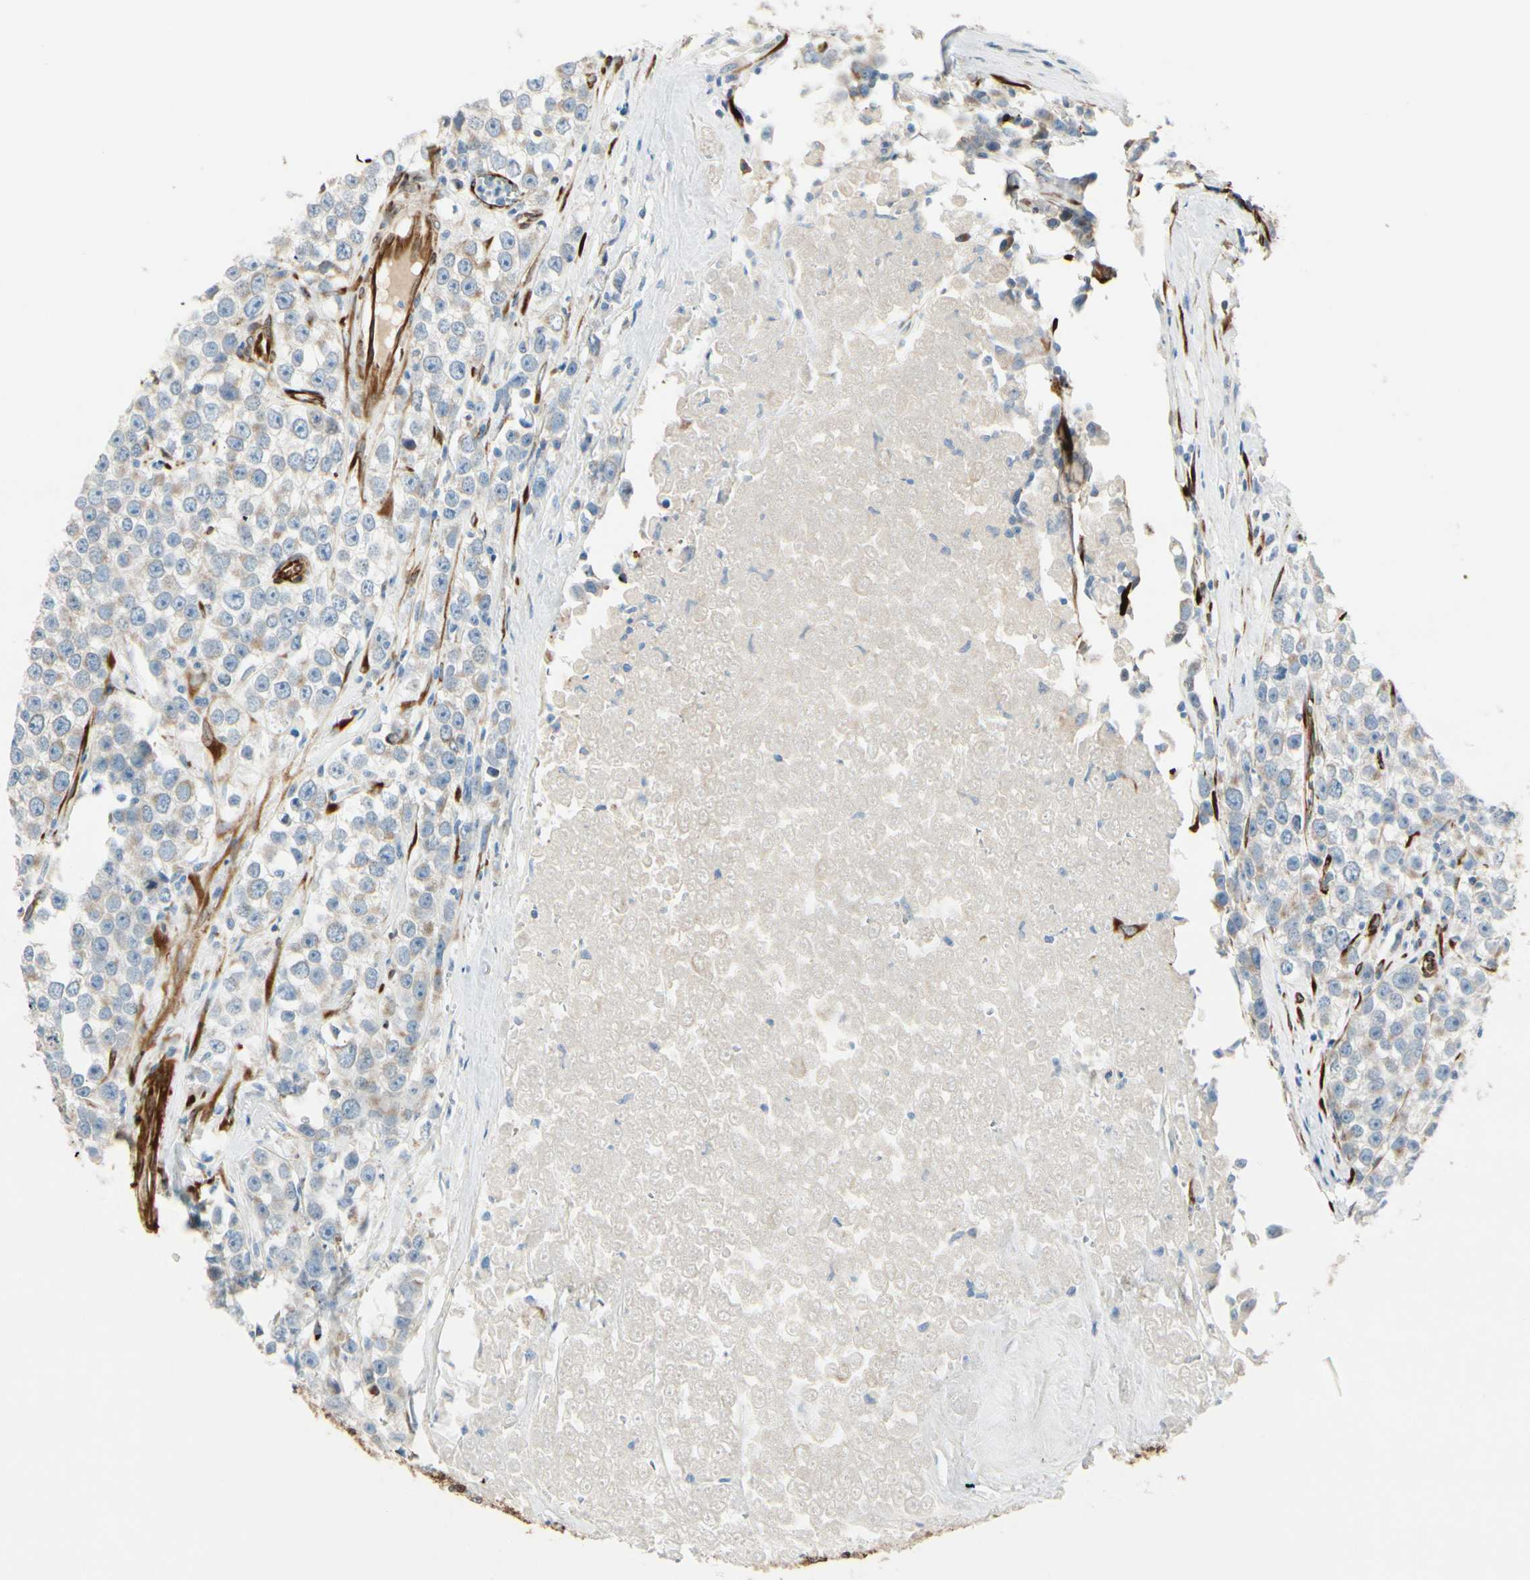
{"staining": {"intensity": "weak", "quantity": "<25%", "location": "cytoplasmic/membranous"}, "tissue": "testis cancer", "cell_type": "Tumor cells", "image_type": "cancer", "snomed": [{"axis": "morphology", "description": "Seminoma, NOS"}, {"axis": "morphology", "description": "Carcinoma, Embryonal, NOS"}, {"axis": "topography", "description": "Testis"}], "caption": "Tumor cells show no significant positivity in testis cancer.", "gene": "FKBP7", "patient": {"sex": "male", "age": 52}}